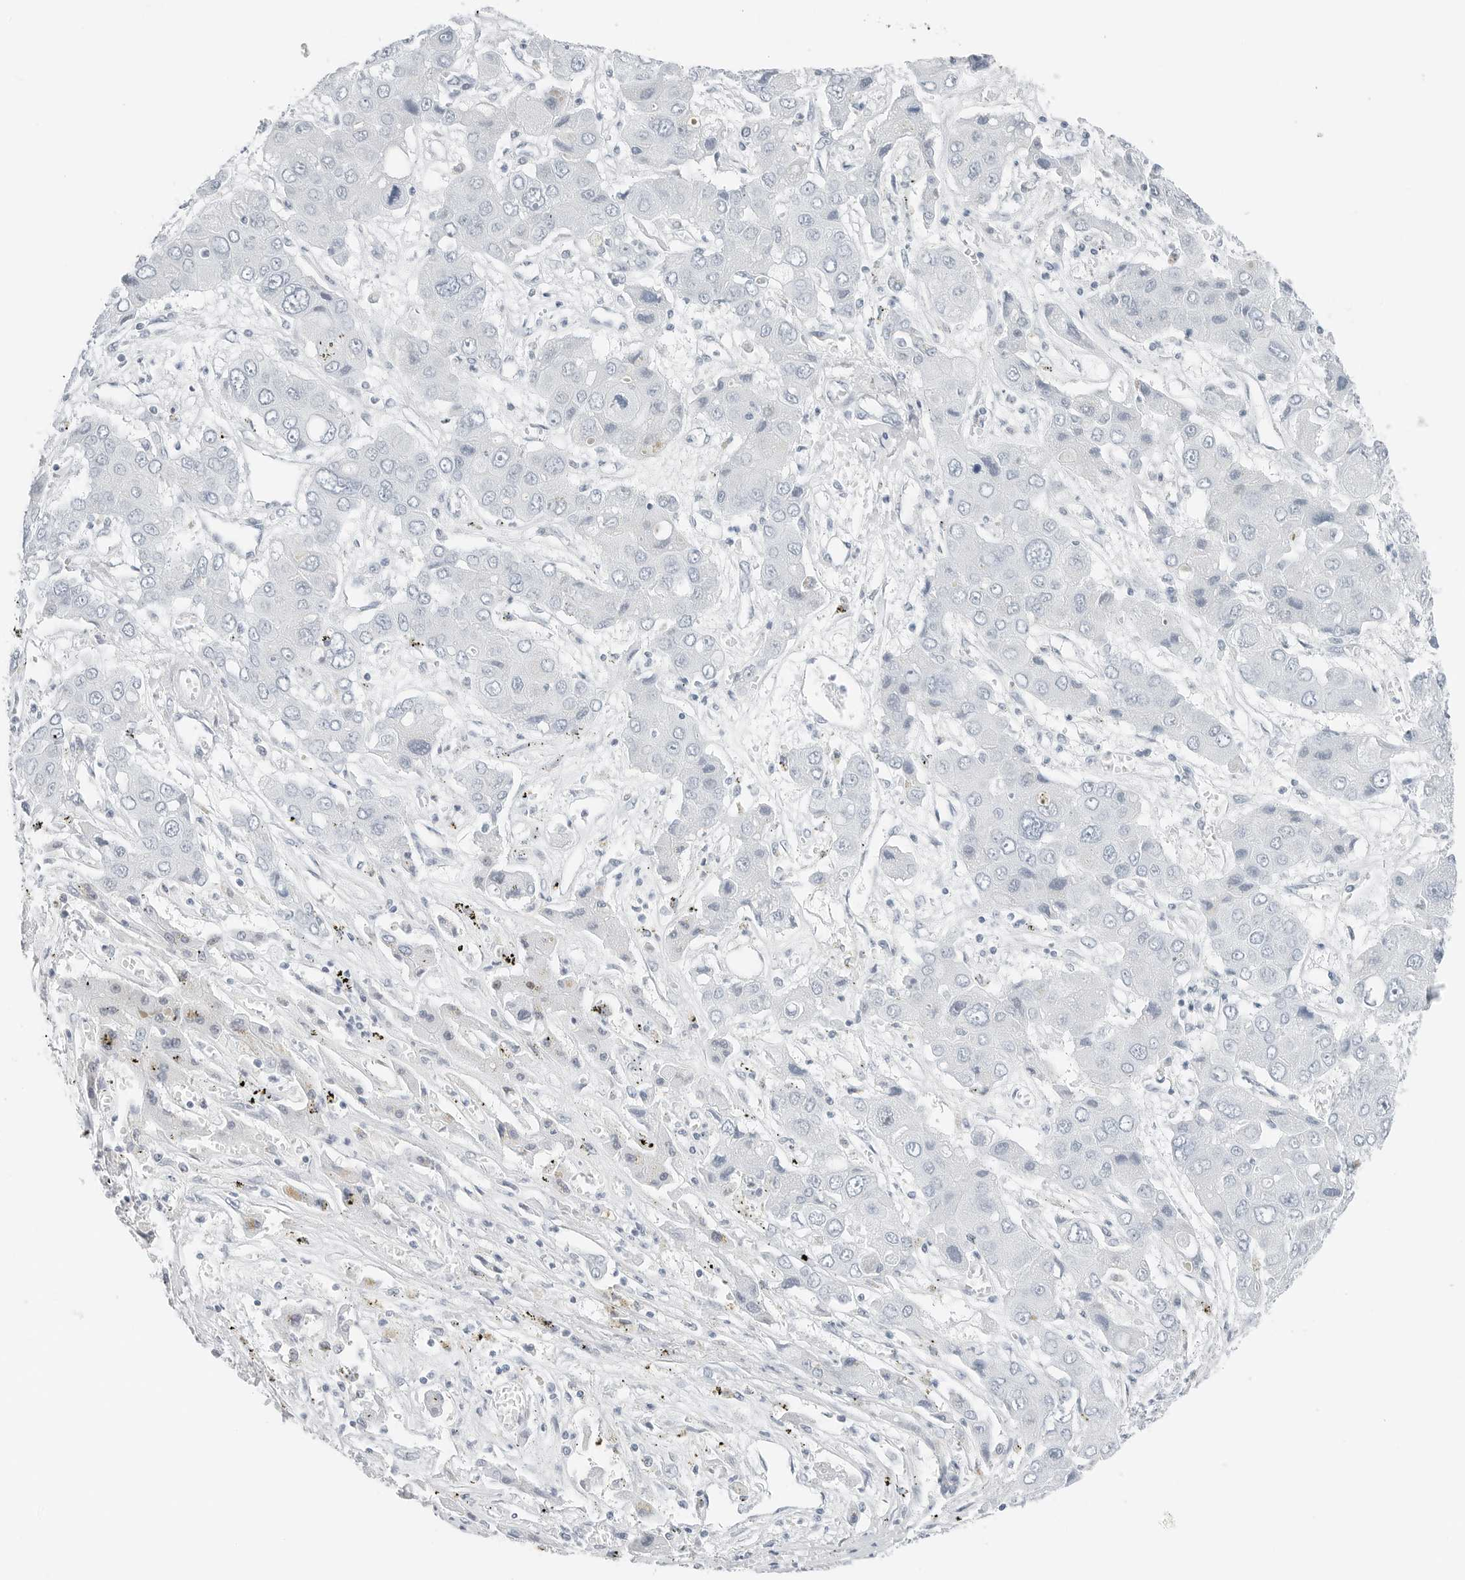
{"staining": {"intensity": "negative", "quantity": "none", "location": "none"}, "tissue": "liver cancer", "cell_type": "Tumor cells", "image_type": "cancer", "snomed": [{"axis": "morphology", "description": "Cholangiocarcinoma"}, {"axis": "topography", "description": "Liver"}], "caption": "Immunohistochemistry (IHC) micrograph of human cholangiocarcinoma (liver) stained for a protein (brown), which shows no expression in tumor cells. (Brightfield microscopy of DAB IHC at high magnification).", "gene": "NTMT2", "patient": {"sex": "male", "age": 67}}